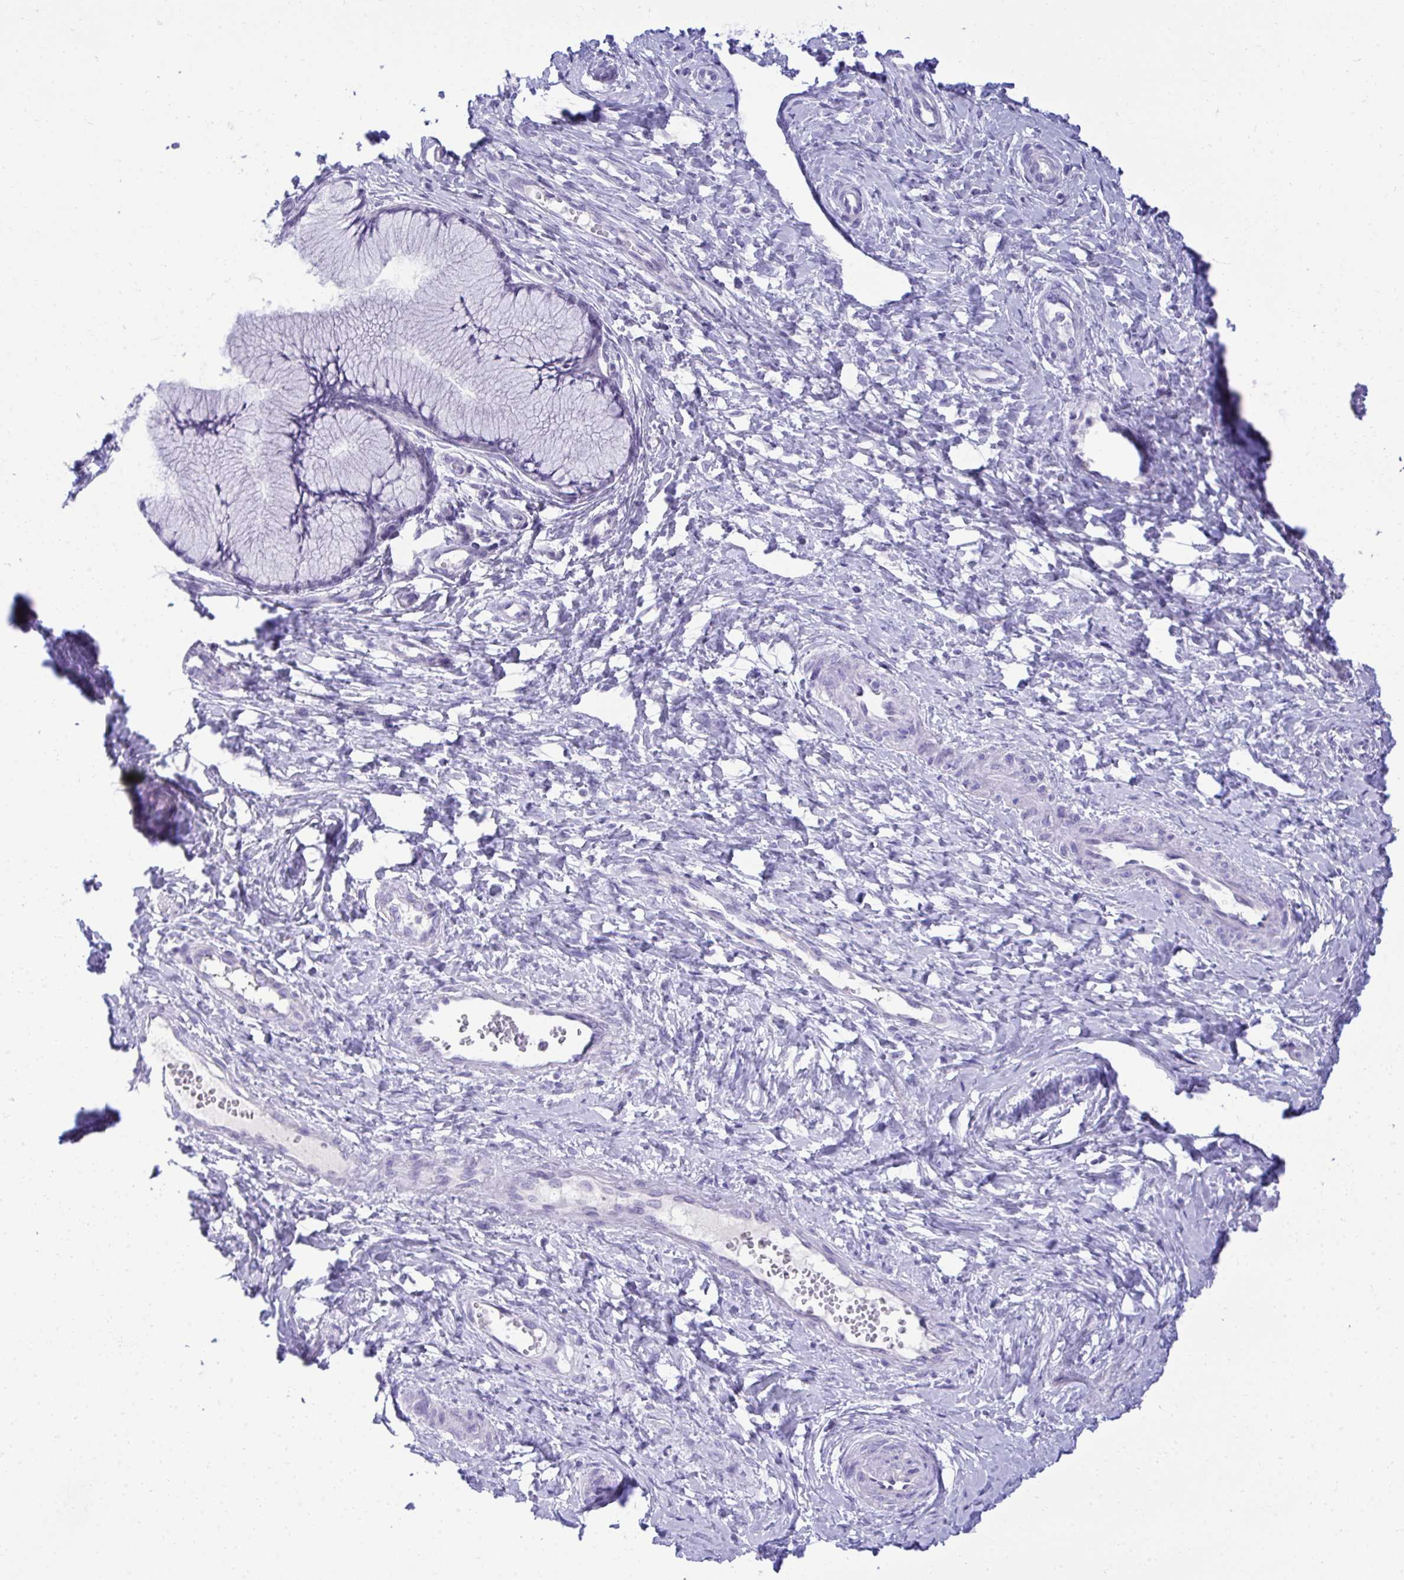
{"staining": {"intensity": "negative", "quantity": "none", "location": "none"}, "tissue": "cervix", "cell_type": "Glandular cells", "image_type": "normal", "snomed": [{"axis": "morphology", "description": "Normal tissue, NOS"}, {"axis": "topography", "description": "Cervix"}], "caption": "Benign cervix was stained to show a protein in brown. There is no significant staining in glandular cells.", "gene": "PGM2L1", "patient": {"sex": "female", "age": 37}}